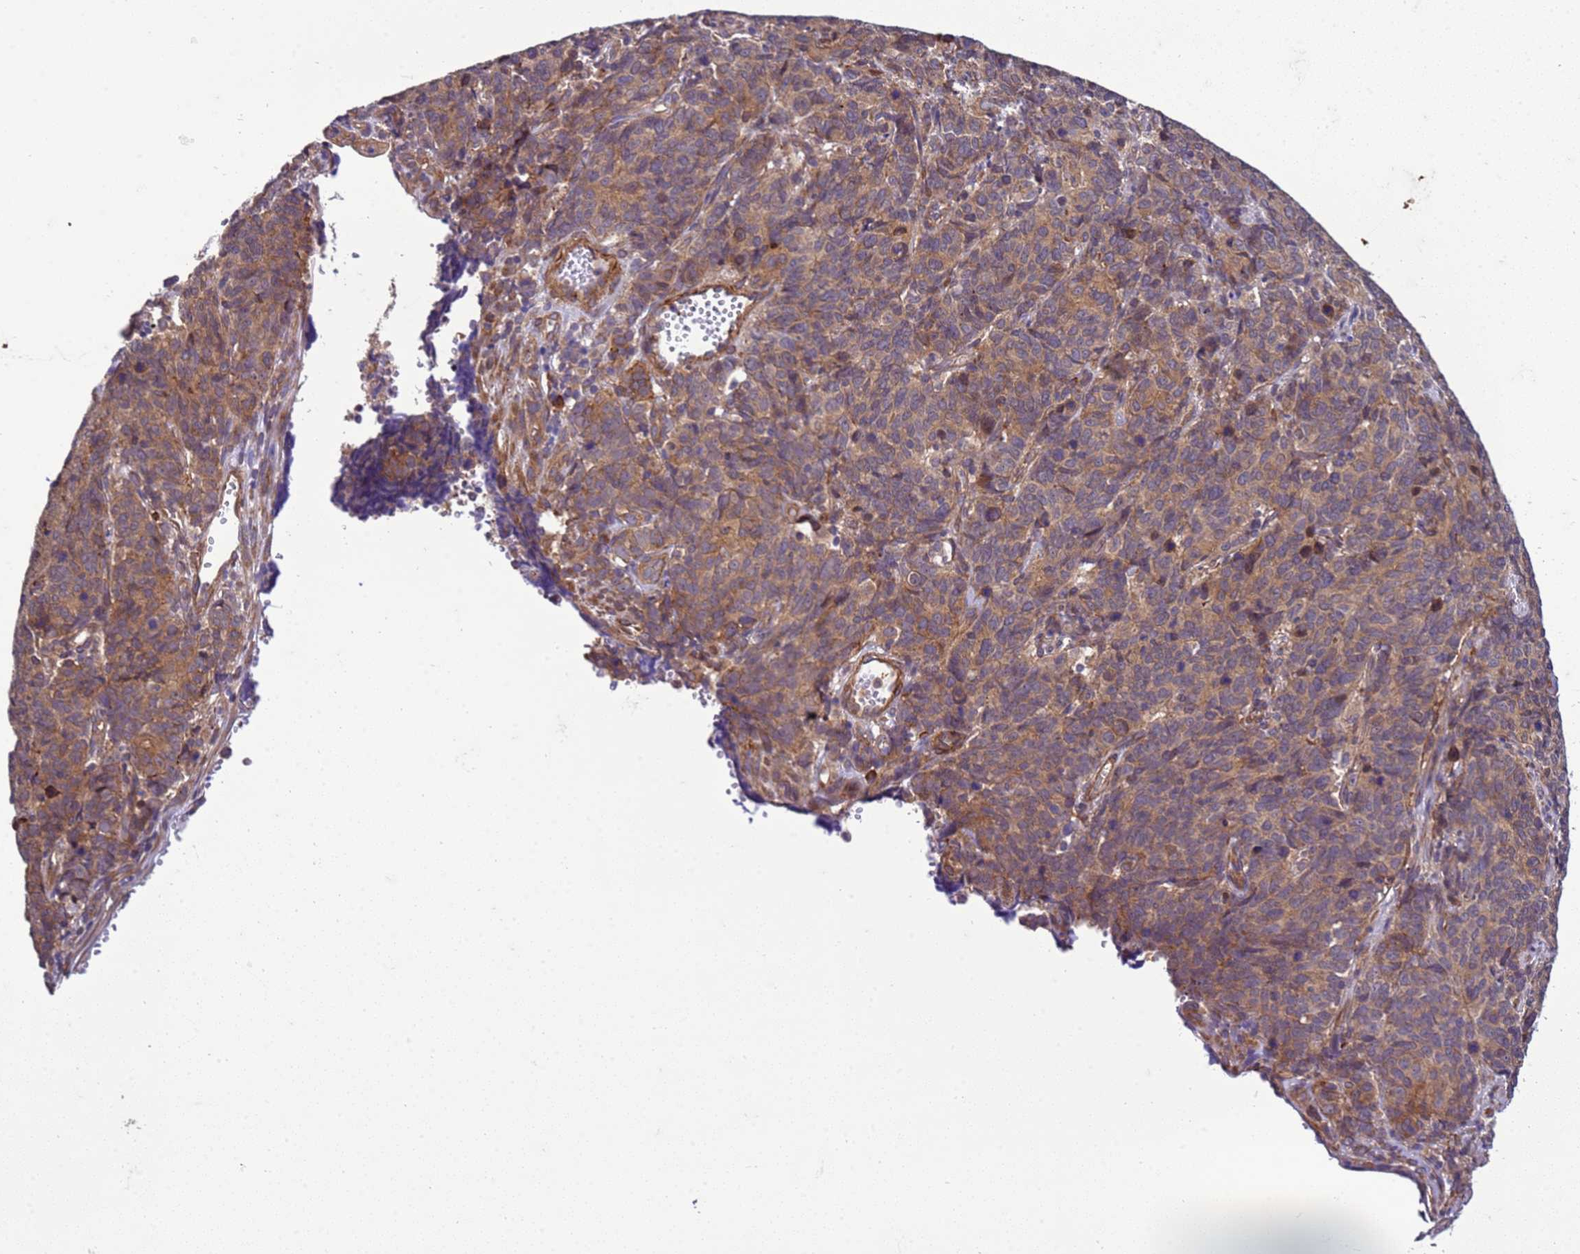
{"staining": {"intensity": "moderate", "quantity": ">75%", "location": "cytoplasmic/membranous"}, "tissue": "cervical cancer", "cell_type": "Tumor cells", "image_type": "cancer", "snomed": [{"axis": "morphology", "description": "Squamous cell carcinoma, NOS"}, {"axis": "topography", "description": "Cervix"}], "caption": "Brown immunohistochemical staining in cervical cancer reveals moderate cytoplasmic/membranous expression in about >75% of tumor cells. Using DAB (3,3'-diaminobenzidine) (brown) and hematoxylin (blue) stains, captured at high magnification using brightfield microscopy.", "gene": "GEN1", "patient": {"sex": "female", "age": 60}}